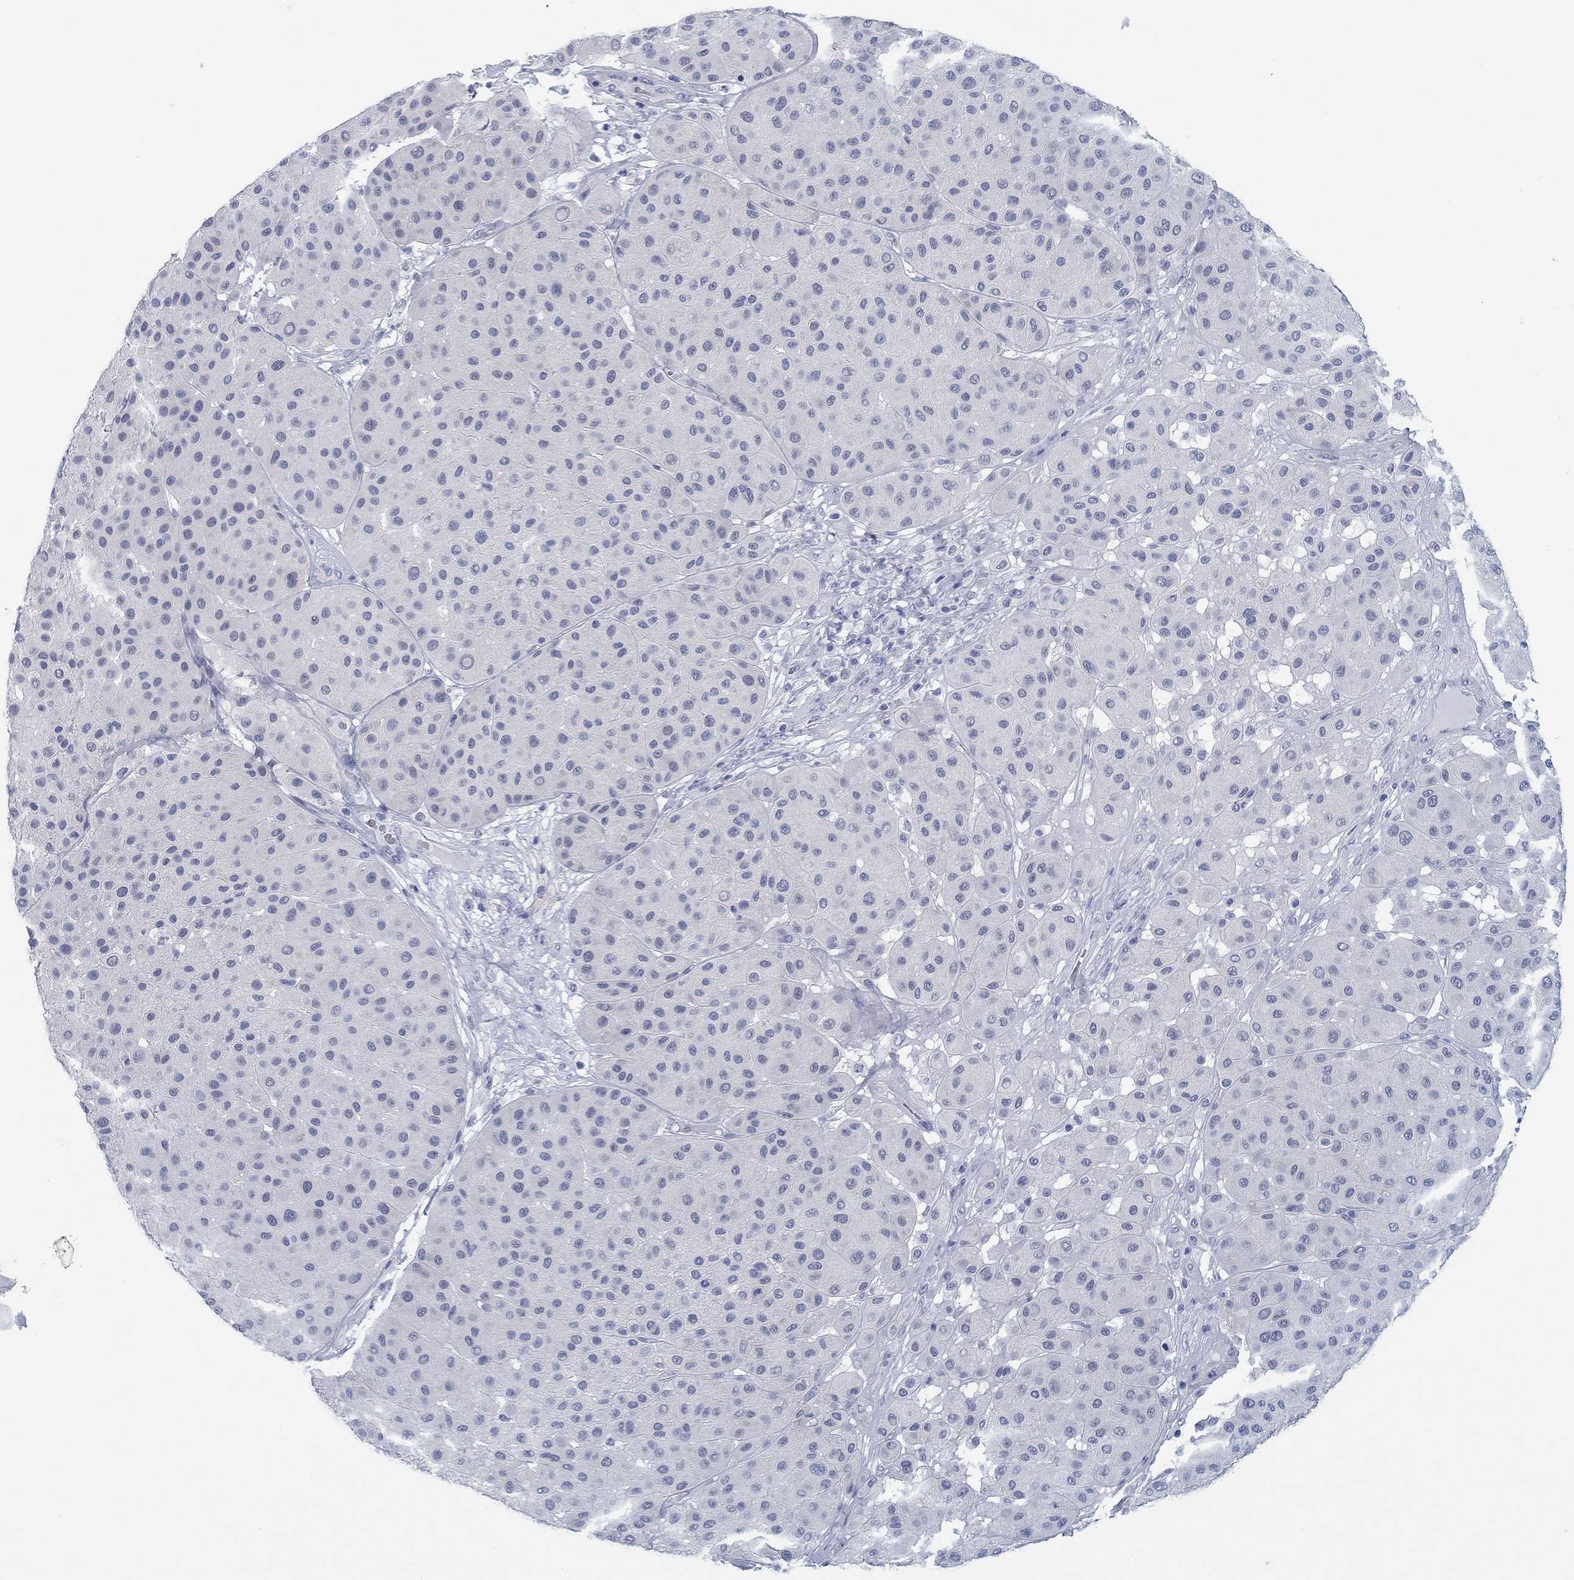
{"staining": {"intensity": "negative", "quantity": "none", "location": "none"}, "tissue": "melanoma", "cell_type": "Tumor cells", "image_type": "cancer", "snomed": [{"axis": "morphology", "description": "Malignant melanoma, Metastatic site"}, {"axis": "topography", "description": "Smooth muscle"}], "caption": "Tumor cells are negative for brown protein staining in melanoma.", "gene": "DNAL1", "patient": {"sex": "male", "age": 41}}